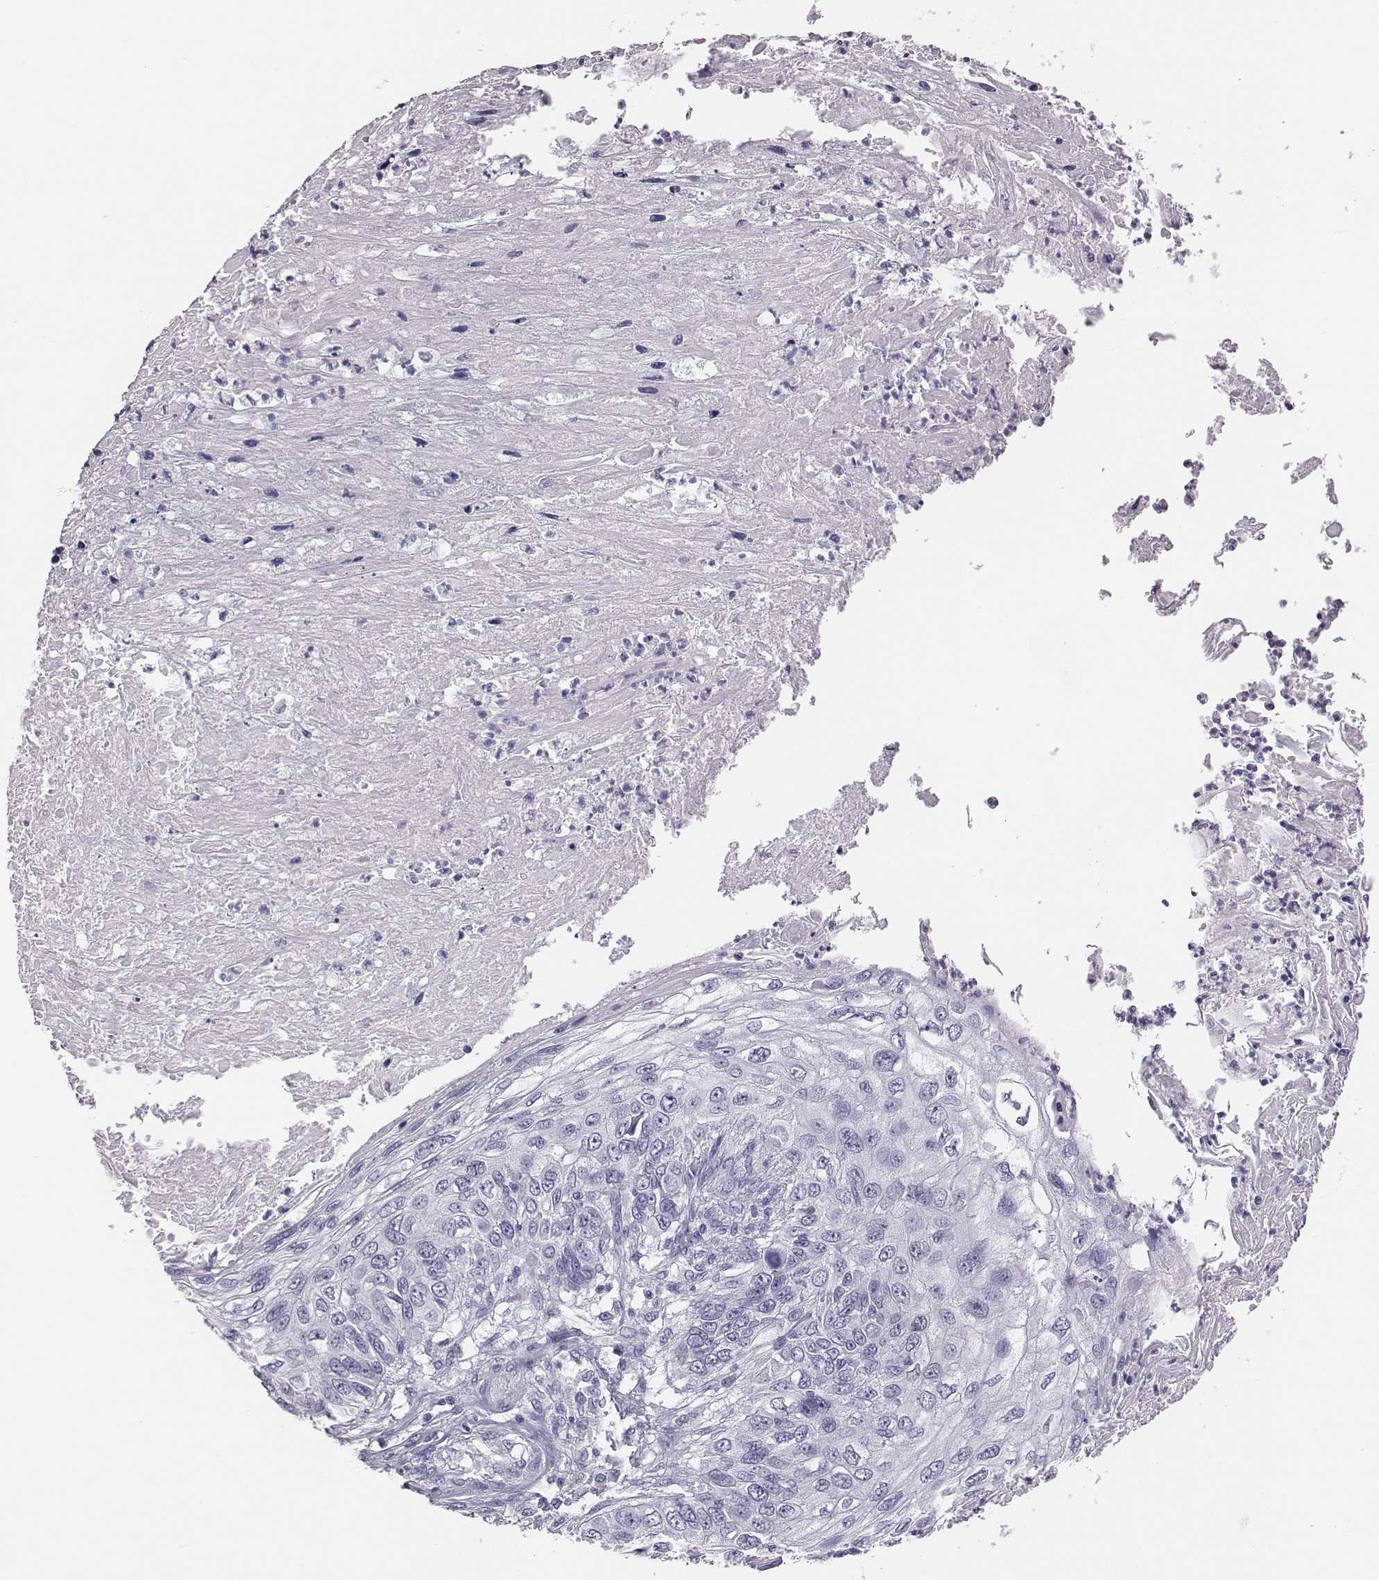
{"staining": {"intensity": "negative", "quantity": "none", "location": "none"}, "tissue": "skin cancer", "cell_type": "Tumor cells", "image_type": "cancer", "snomed": [{"axis": "morphology", "description": "Squamous cell carcinoma, NOS"}, {"axis": "topography", "description": "Skin"}], "caption": "IHC of skin squamous cell carcinoma demonstrates no expression in tumor cells.", "gene": "ACOD1", "patient": {"sex": "male", "age": 92}}